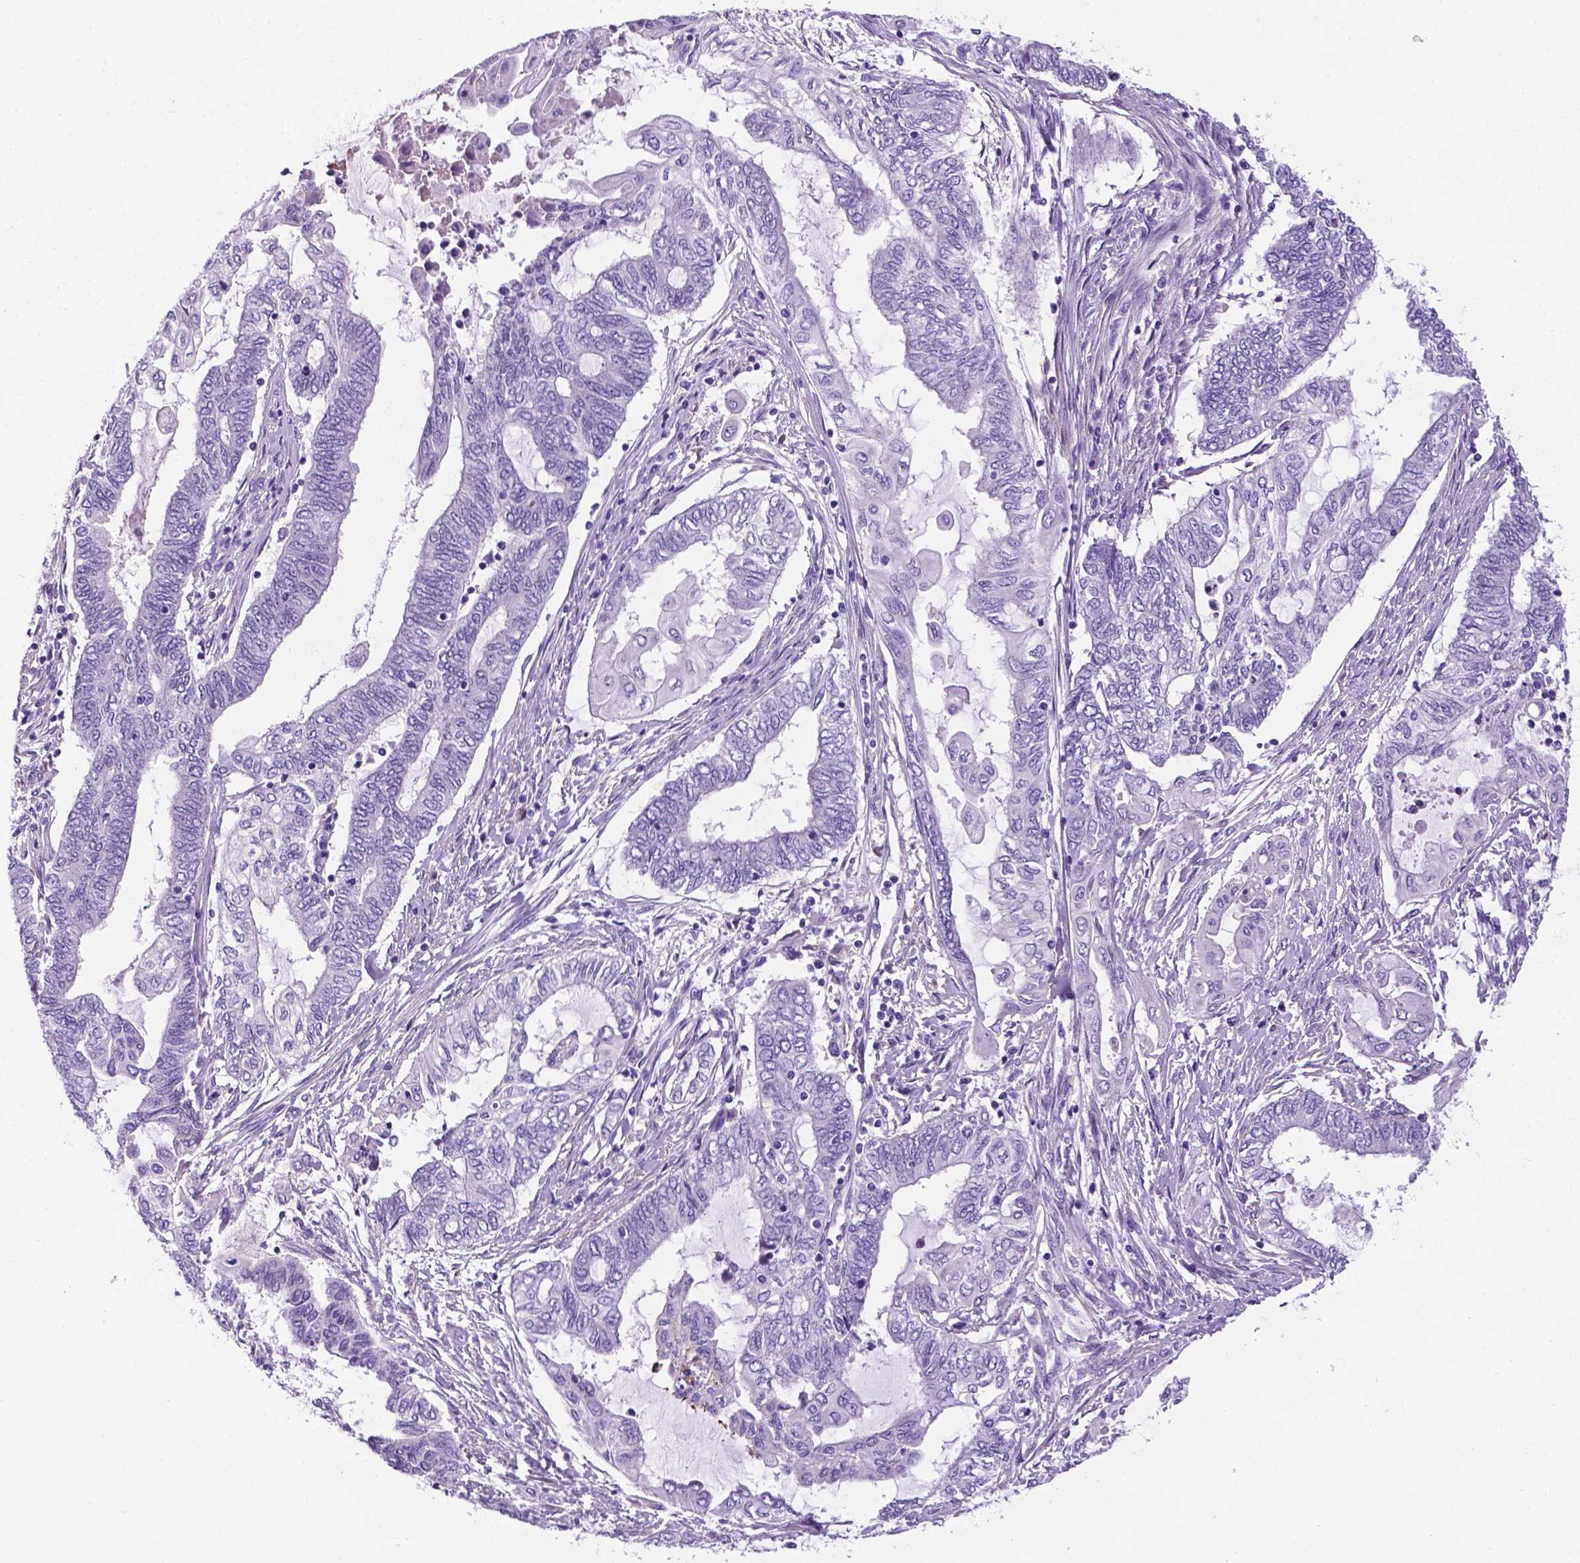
{"staining": {"intensity": "negative", "quantity": "none", "location": "none"}, "tissue": "endometrial cancer", "cell_type": "Tumor cells", "image_type": "cancer", "snomed": [{"axis": "morphology", "description": "Adenocarcinoma, NOS"}, {"axis": "topography", "description": "Uterus"}, {"axis": "topography", "description": "Endometrium"}], "caption": "Immunohistochemistry (IHC) micrograph of neoplastic tissue: human endometrial cancer stained with DAB reveals no significant protein expression in tumor cells.", "gene": "APOE", "patient": {"sex": "female", "age": 70}}